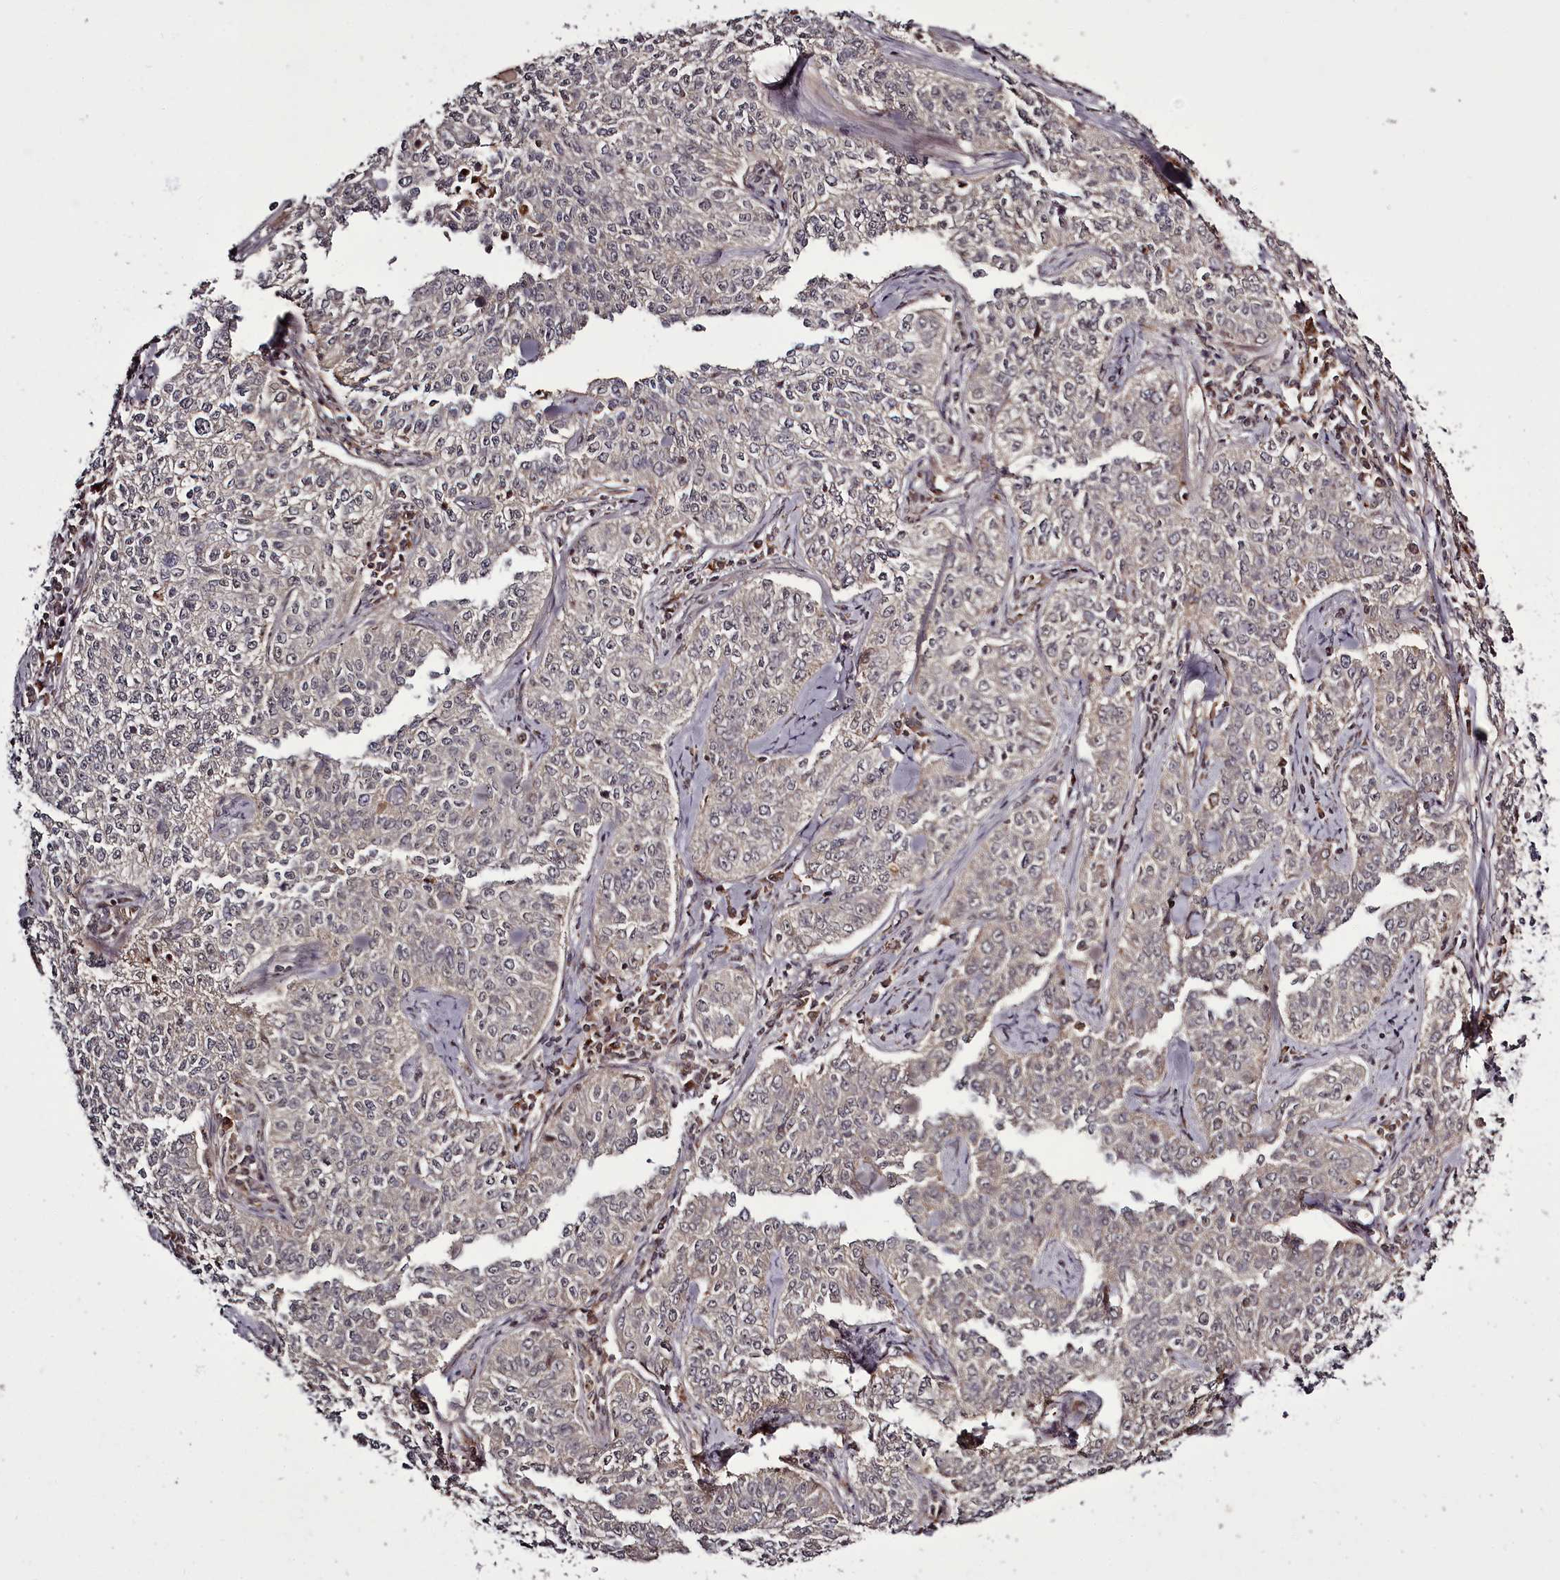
{"staining": {"intensity": "negative", "quantity": "none", "location": "none"}, "tissue": "cervical cancer", "cell_type": "Tumor cells", "image_type": "cancer", "snomed": [{"axis": "morphology", "description": "Squamous cell carcinoma, NOS"}, {"axis": "topography", "description": "Cervix"}], "caption": "Squamous cell carcinoma (cervical) stained for a protein using immunohistochemistry (IHC) shows no positivity tumor cells.", "gene": "PCBP2", "patient": {"sex": "female", "age": 35}}